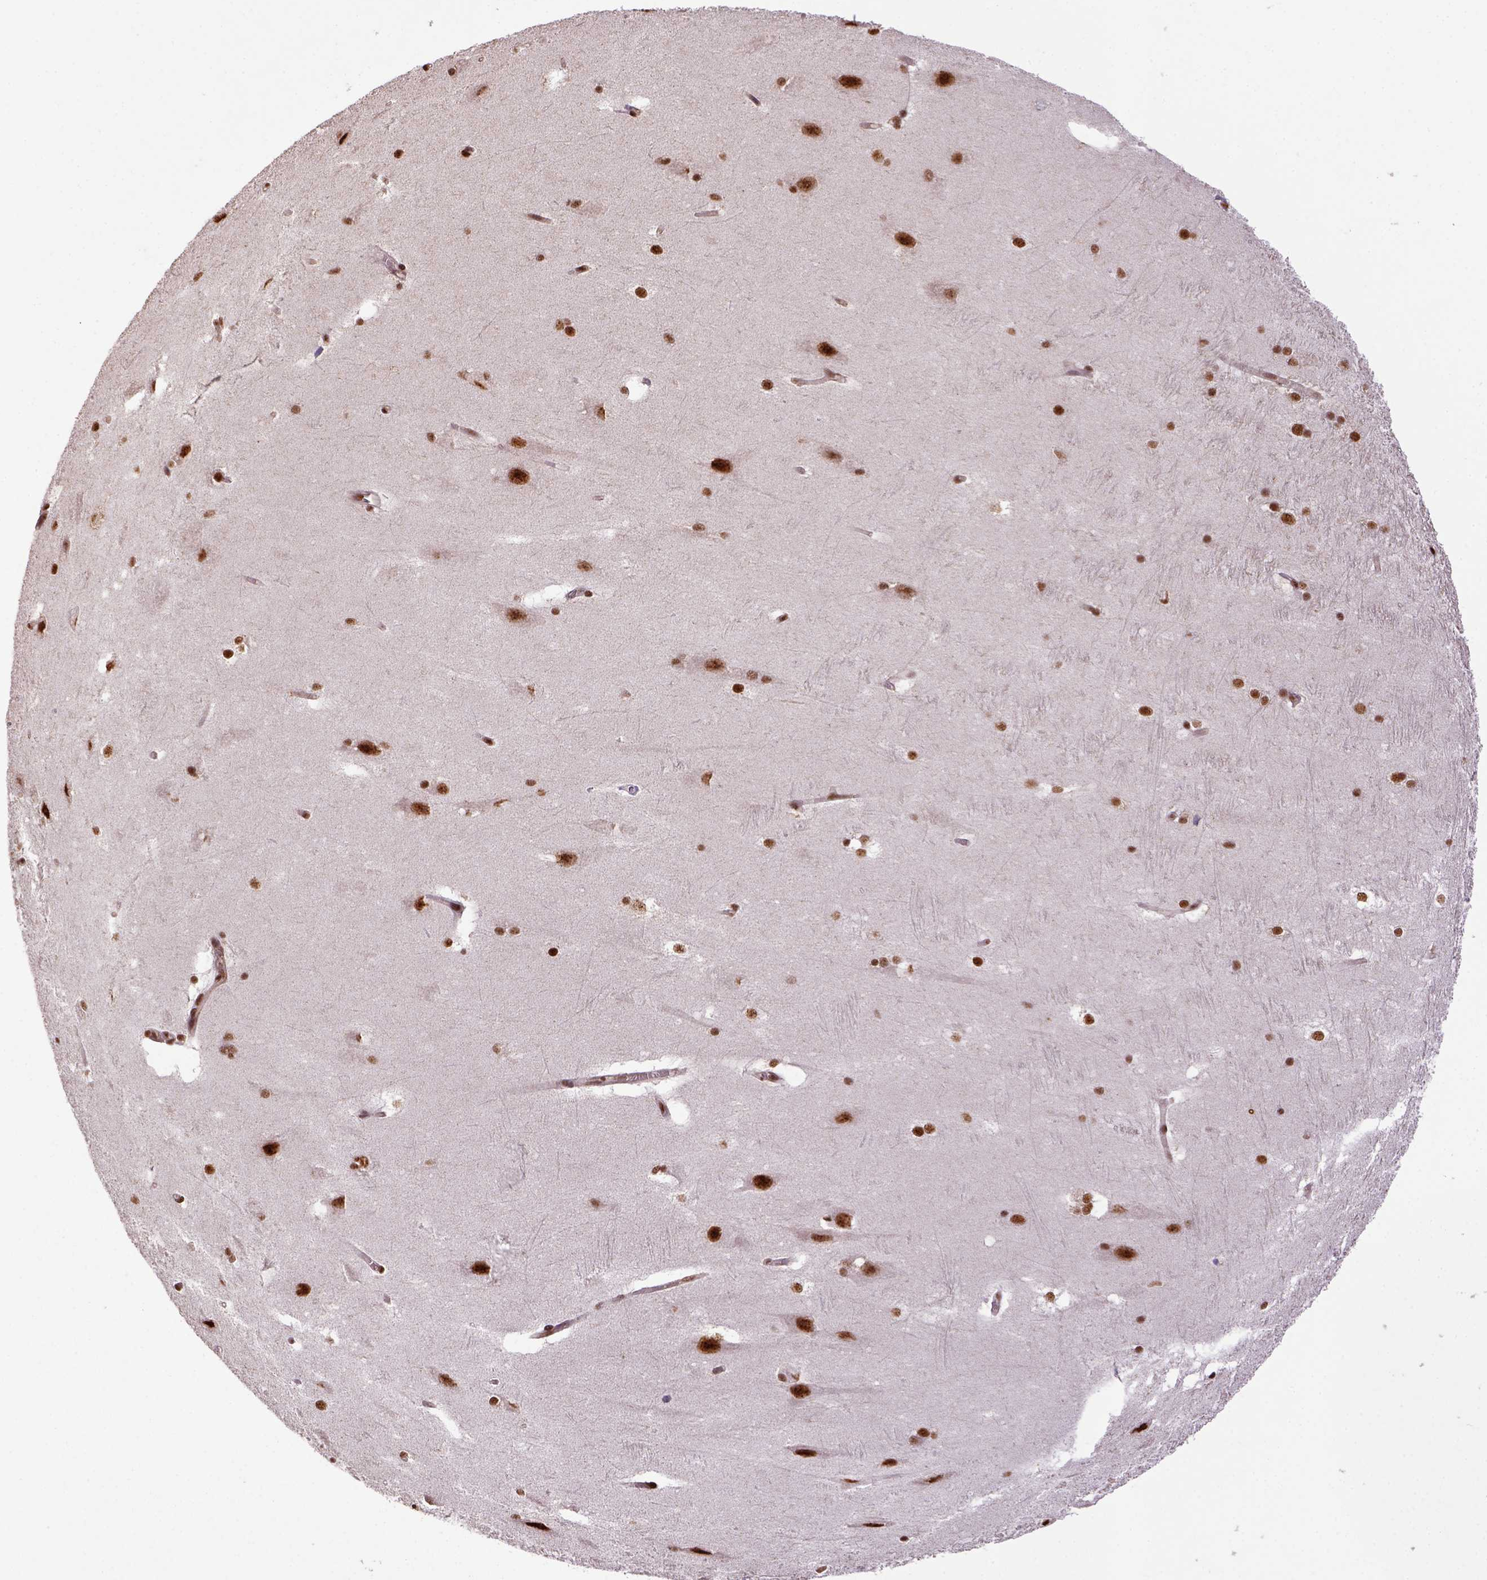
{"staining": {"intensity": "strong", "quantity": ">75%", "location": "nuclear"}, "tissue": "hippocampus", "cell_type": "Glial cells", "image_type": "normal", "snomed": [{"axis": "morphology", "description": "Normal tissue, NOS"}, {"axis": "topography", "description": "Cerebral cortex"}, {"axis": "topography", "description": "Hippocampus"}], "caption": "The image displays immunohistochemical staining of unremarkable hippocampus. There is strong nuclear staining is seen in about >75% of glial cells. (Stains: DAB in brown, nuclei in blue, Microscopy: brightfield microscopy at high magnification).", "gene": "PPIG", "patient": {"sex": "female", "age": 19}}